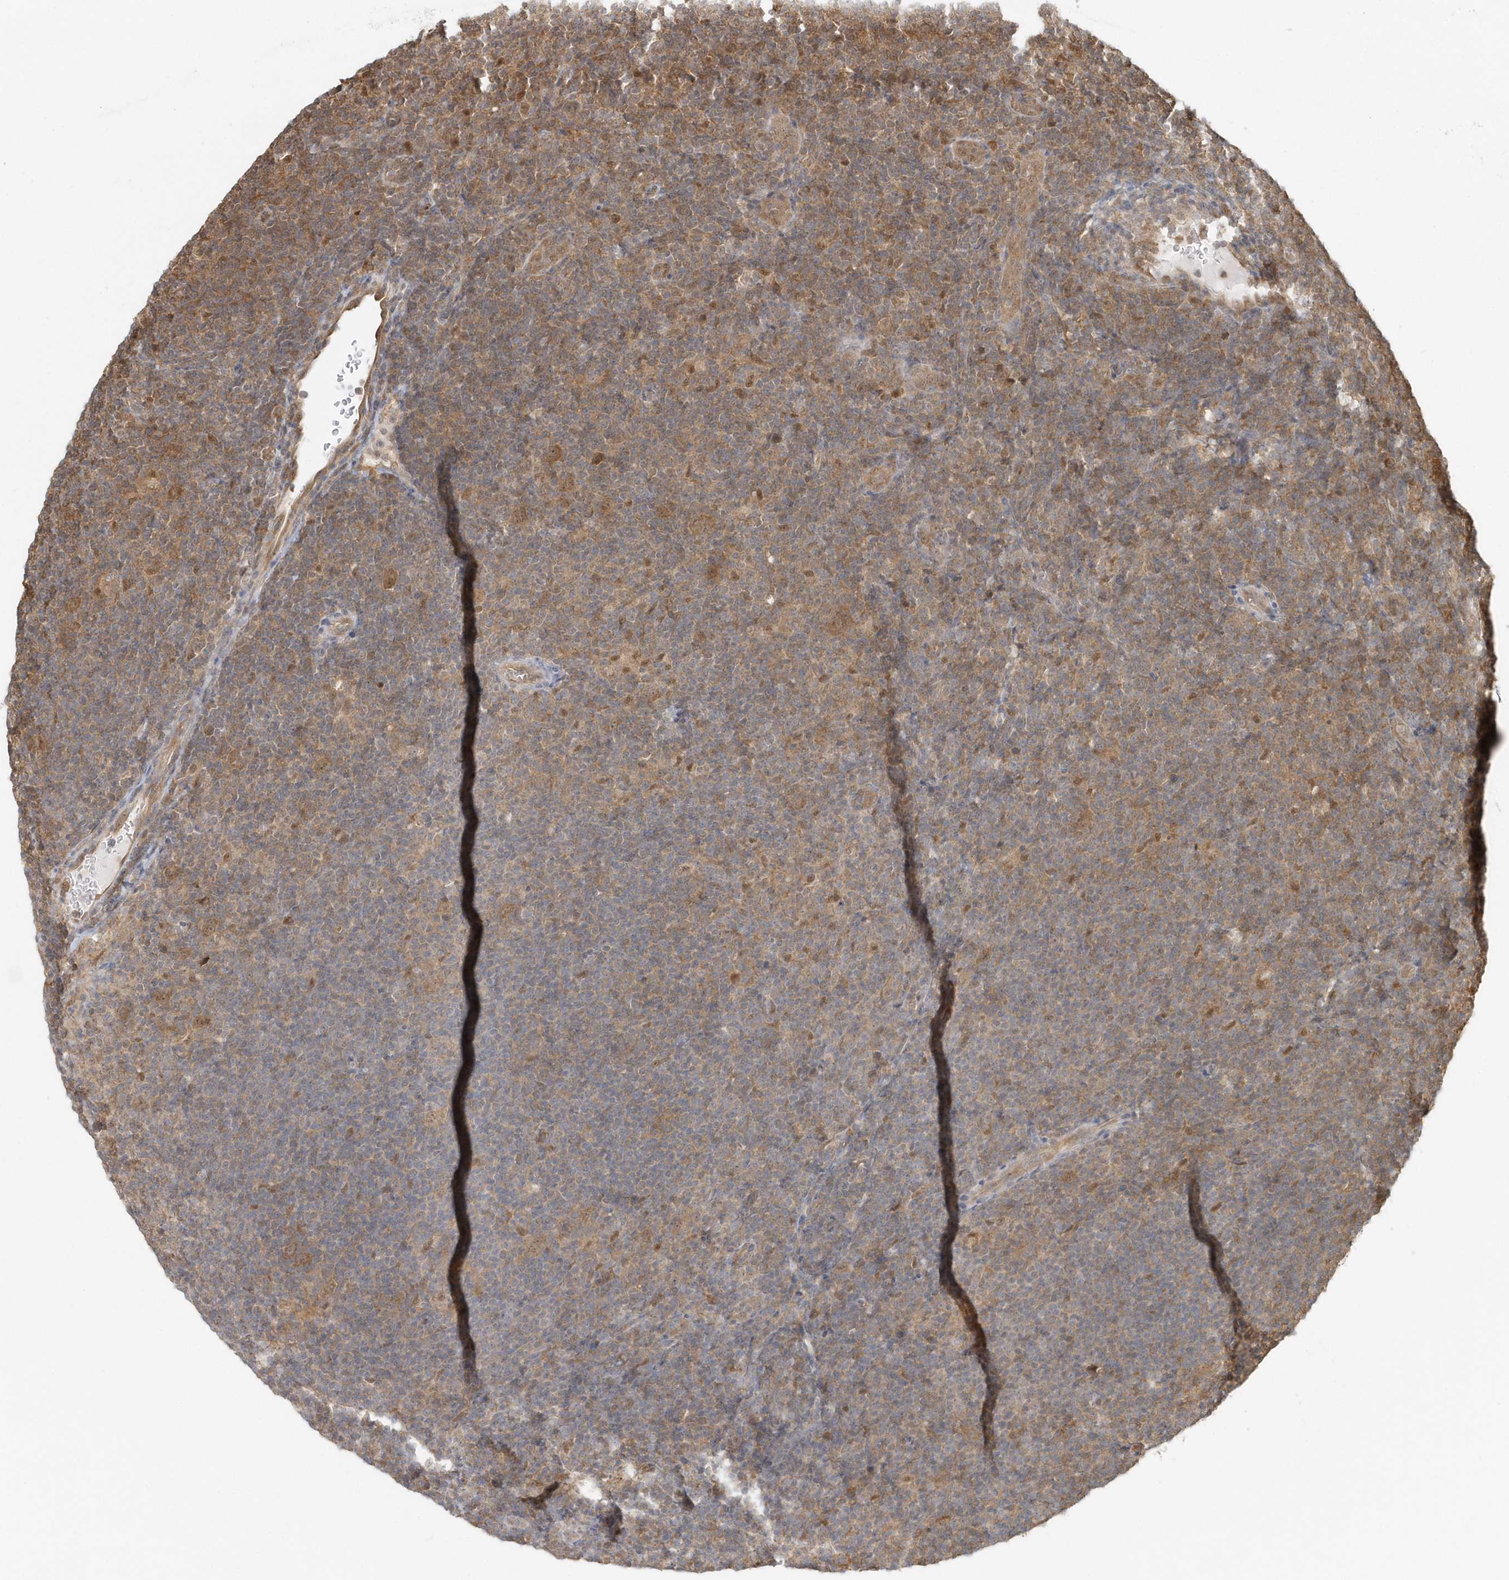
{"staining": {"intensity": "moderate", "quantity": ">75%", "location": "cytoplasmic/membranous"}, "tissue": "lymphoma", "cell_type": "Tumor cells", "image_type": "cancer", "snomed": [{"axis": "morphology", "description": "Hodgkin's disease, NOS"}, {"axis": "topography", "description": "Lymph node"}], "caption": "Moderate cytoplasmic/membranous positivity for a protein is seen in approximately >75% of tumor cells of lymphoma using immunohistochemistry.", "gene": "PSMD6", "patient": {"sex": "female", "age": 57}}